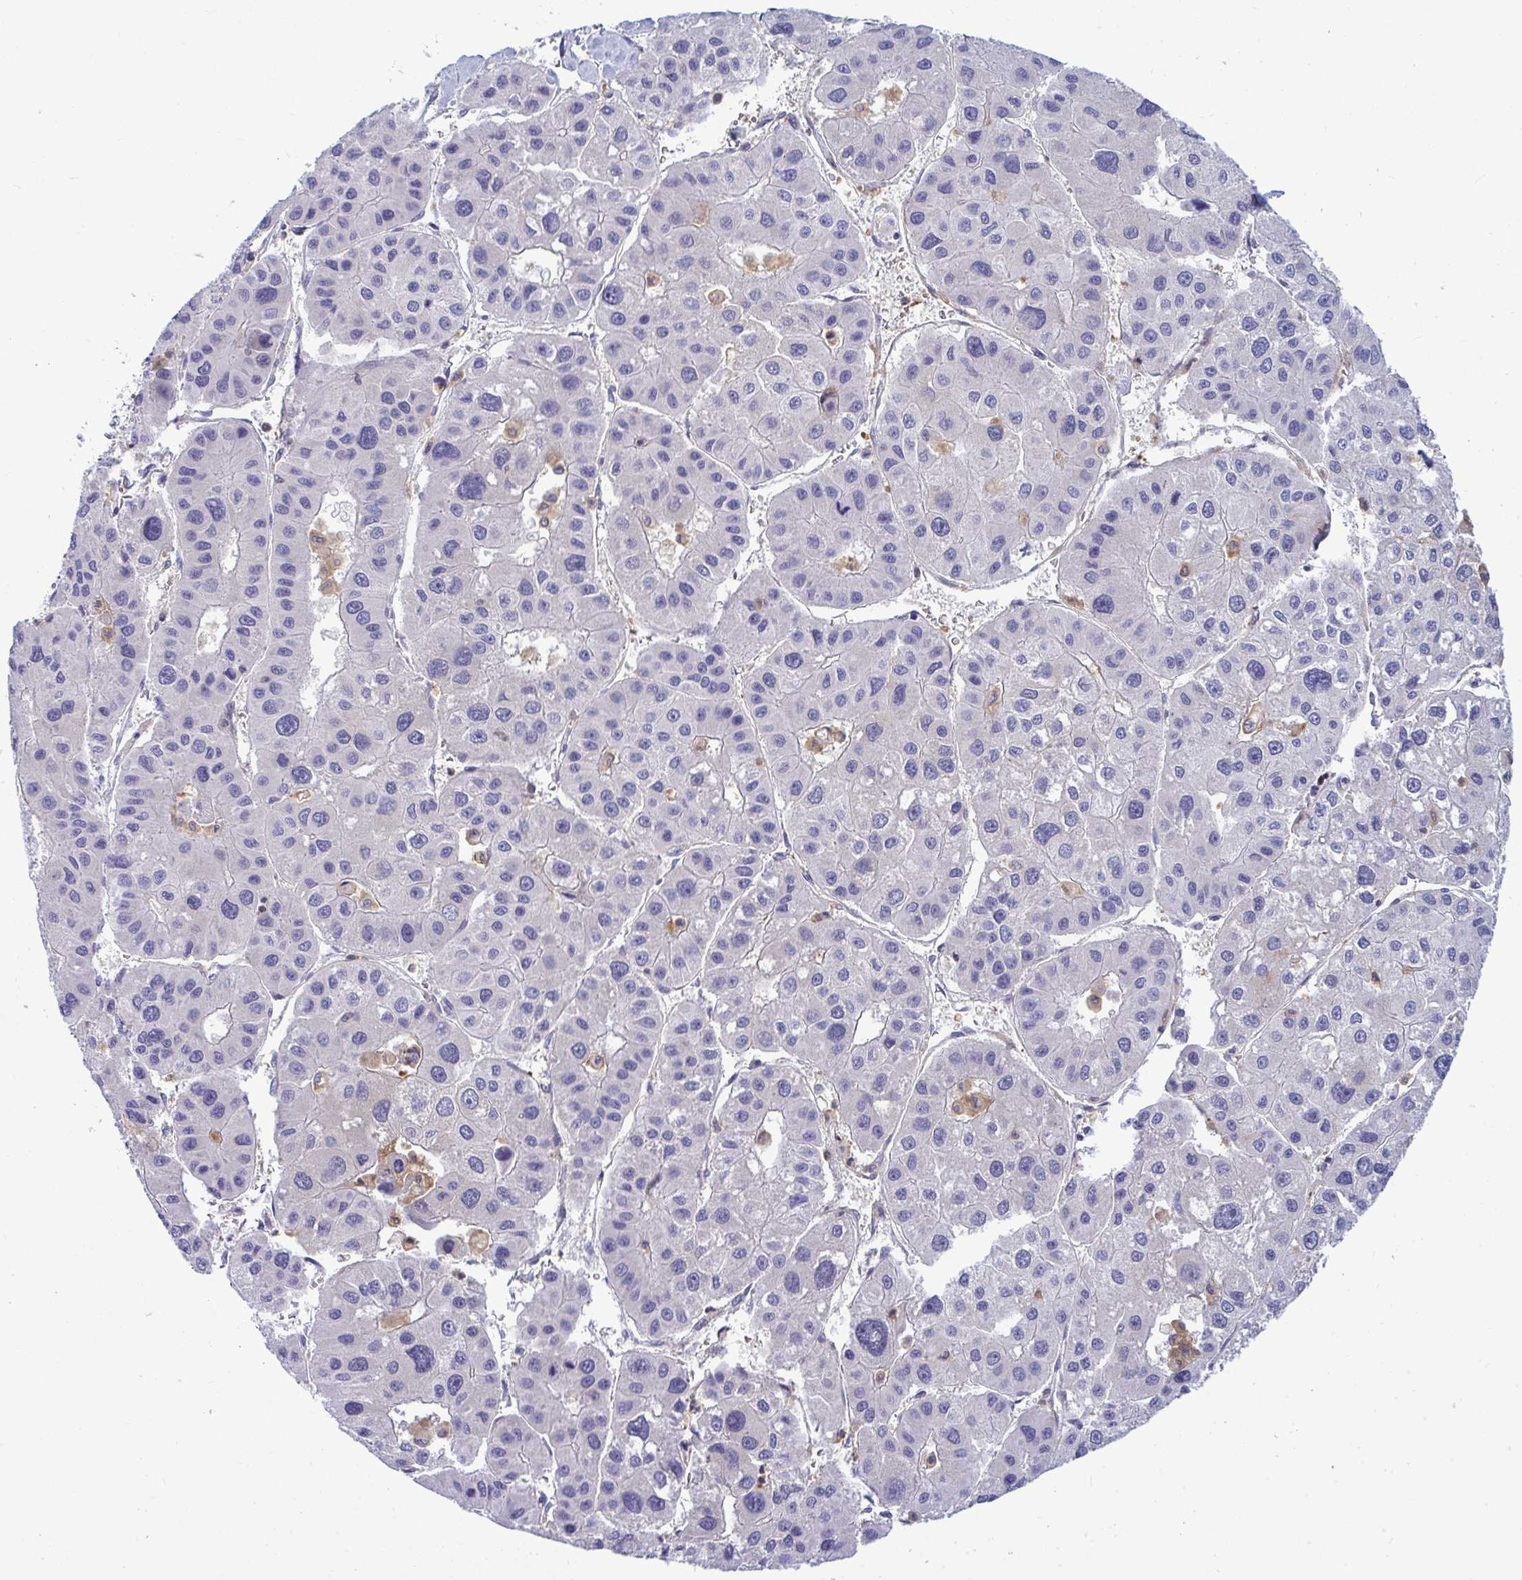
{"staining": {"intensity": "negative", "quantity": "none", "location": "none"}, "tissue": "liver cancer", "cell_type": "Tumor cells", "image_type": "cancer", "snomed": [{"axis": "morphology", "description": "Carcinoma, Hepatocellular, NOS"}, {"axis": "topography", "description": "Liver"}], "caption": "Tumor cells show no significant expression in hepatocellular carcinoma (liver).", "gene": "SLC30A6", "patient": {"sex": "male", "age": 73}}